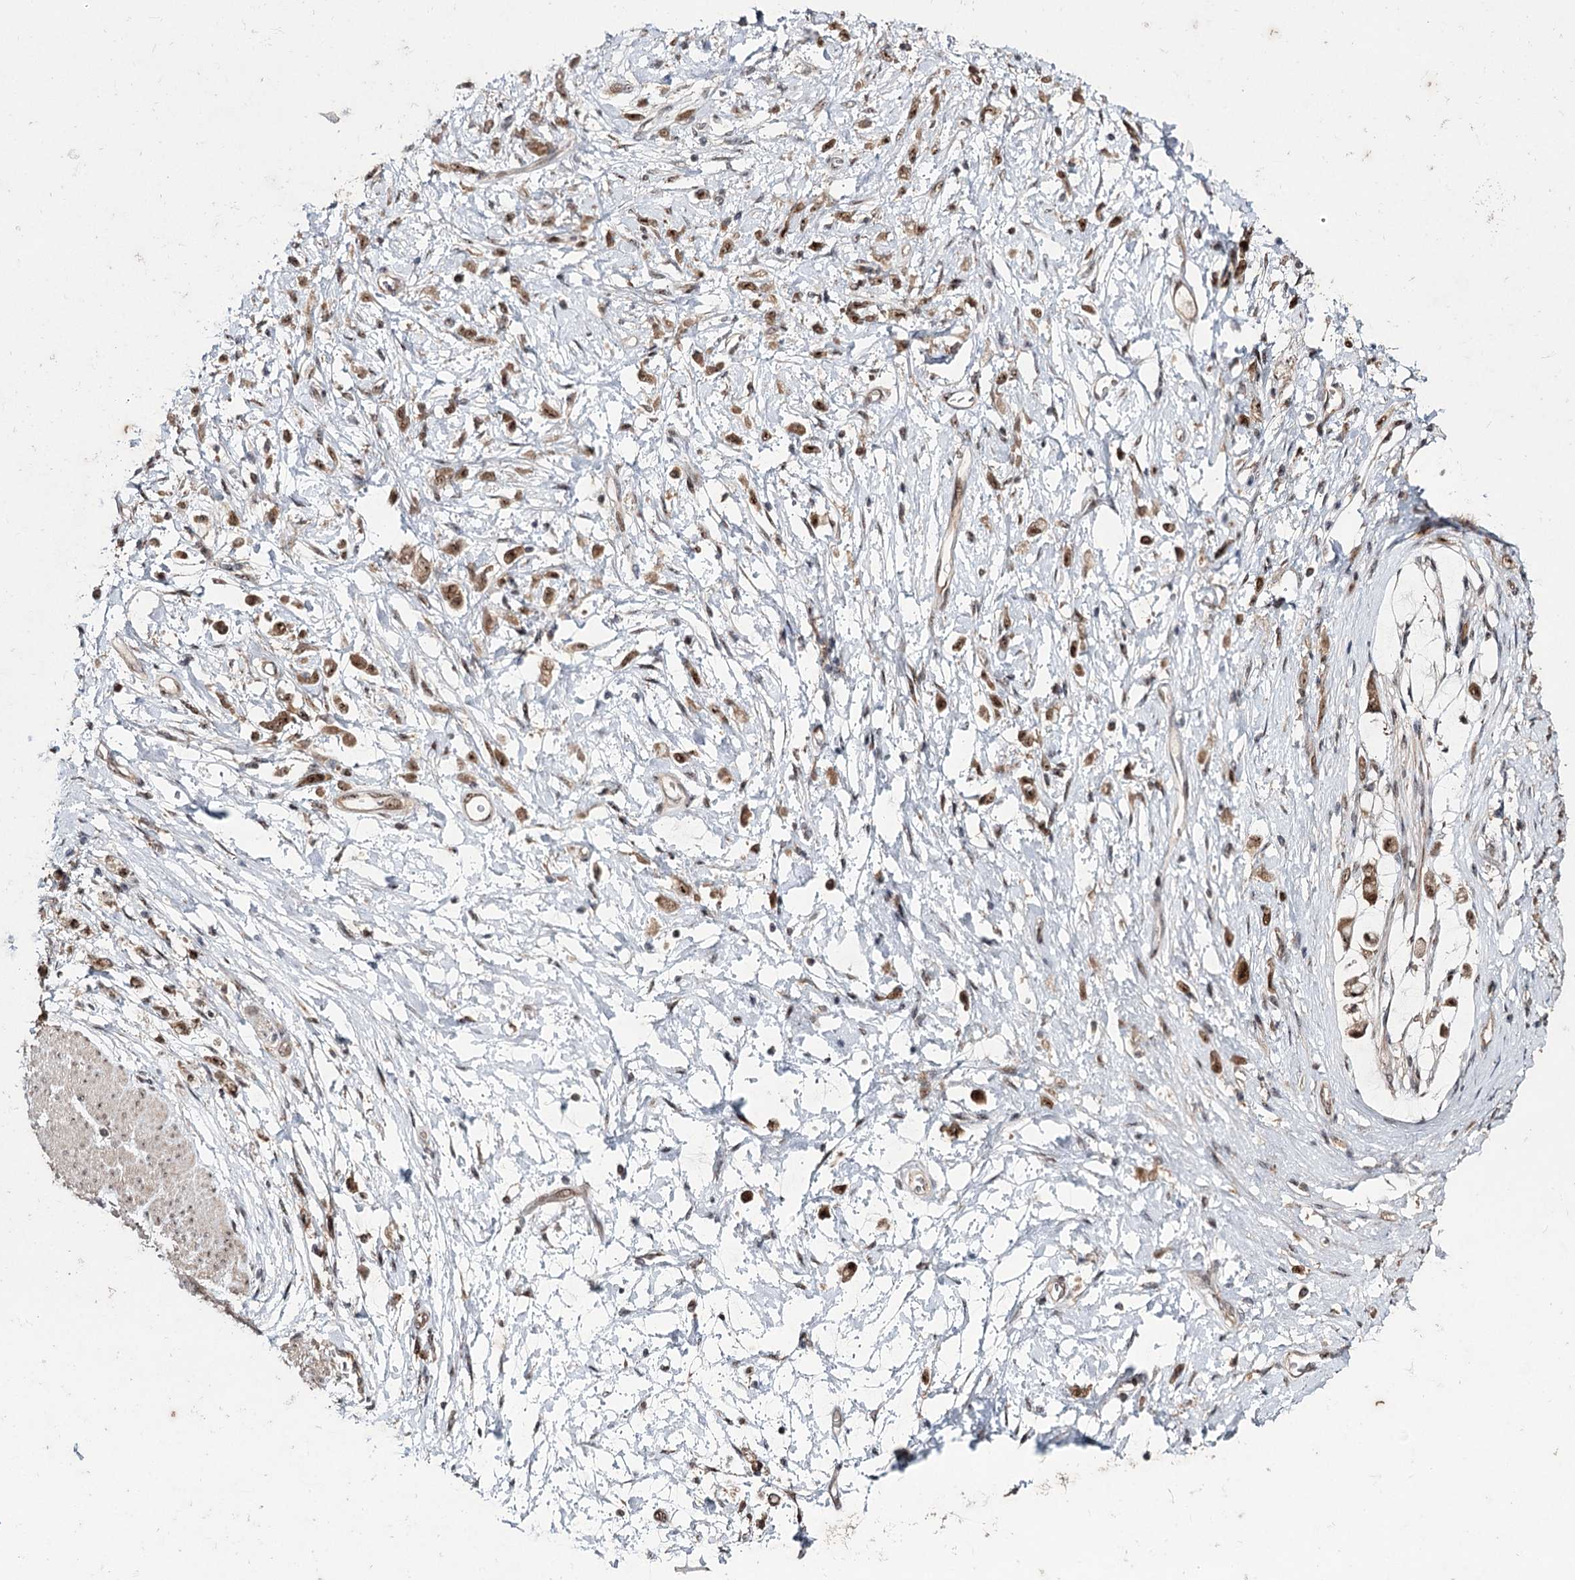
{"staining": {"intensity": "moderate", "quantity": ">75%", "location": "cytoplasmic/membranous,nuclear"}, "tissue": "stomach cancer", "cell_type": "Tumor cells", "image_type": "cancer", "snomed": [{"axis": "morphology", "description": "Adenocarcinoma, NOS"}, {"axis": "topography", "description": "Stomach"}], "caption": "IHC micrograph of neoplastic tissue: human stomach cancer (adenocarcinoma) stained using IHC exhibits medium levels of moderate protein expression localized specifically in the cytoplasmic/membranous and nuclear of tumor cells, appearing as a cytoplasmic/membranous and nuclear brown color.", "gene": "MKNK2", "patient": {"sex": "female", "age": 60}}